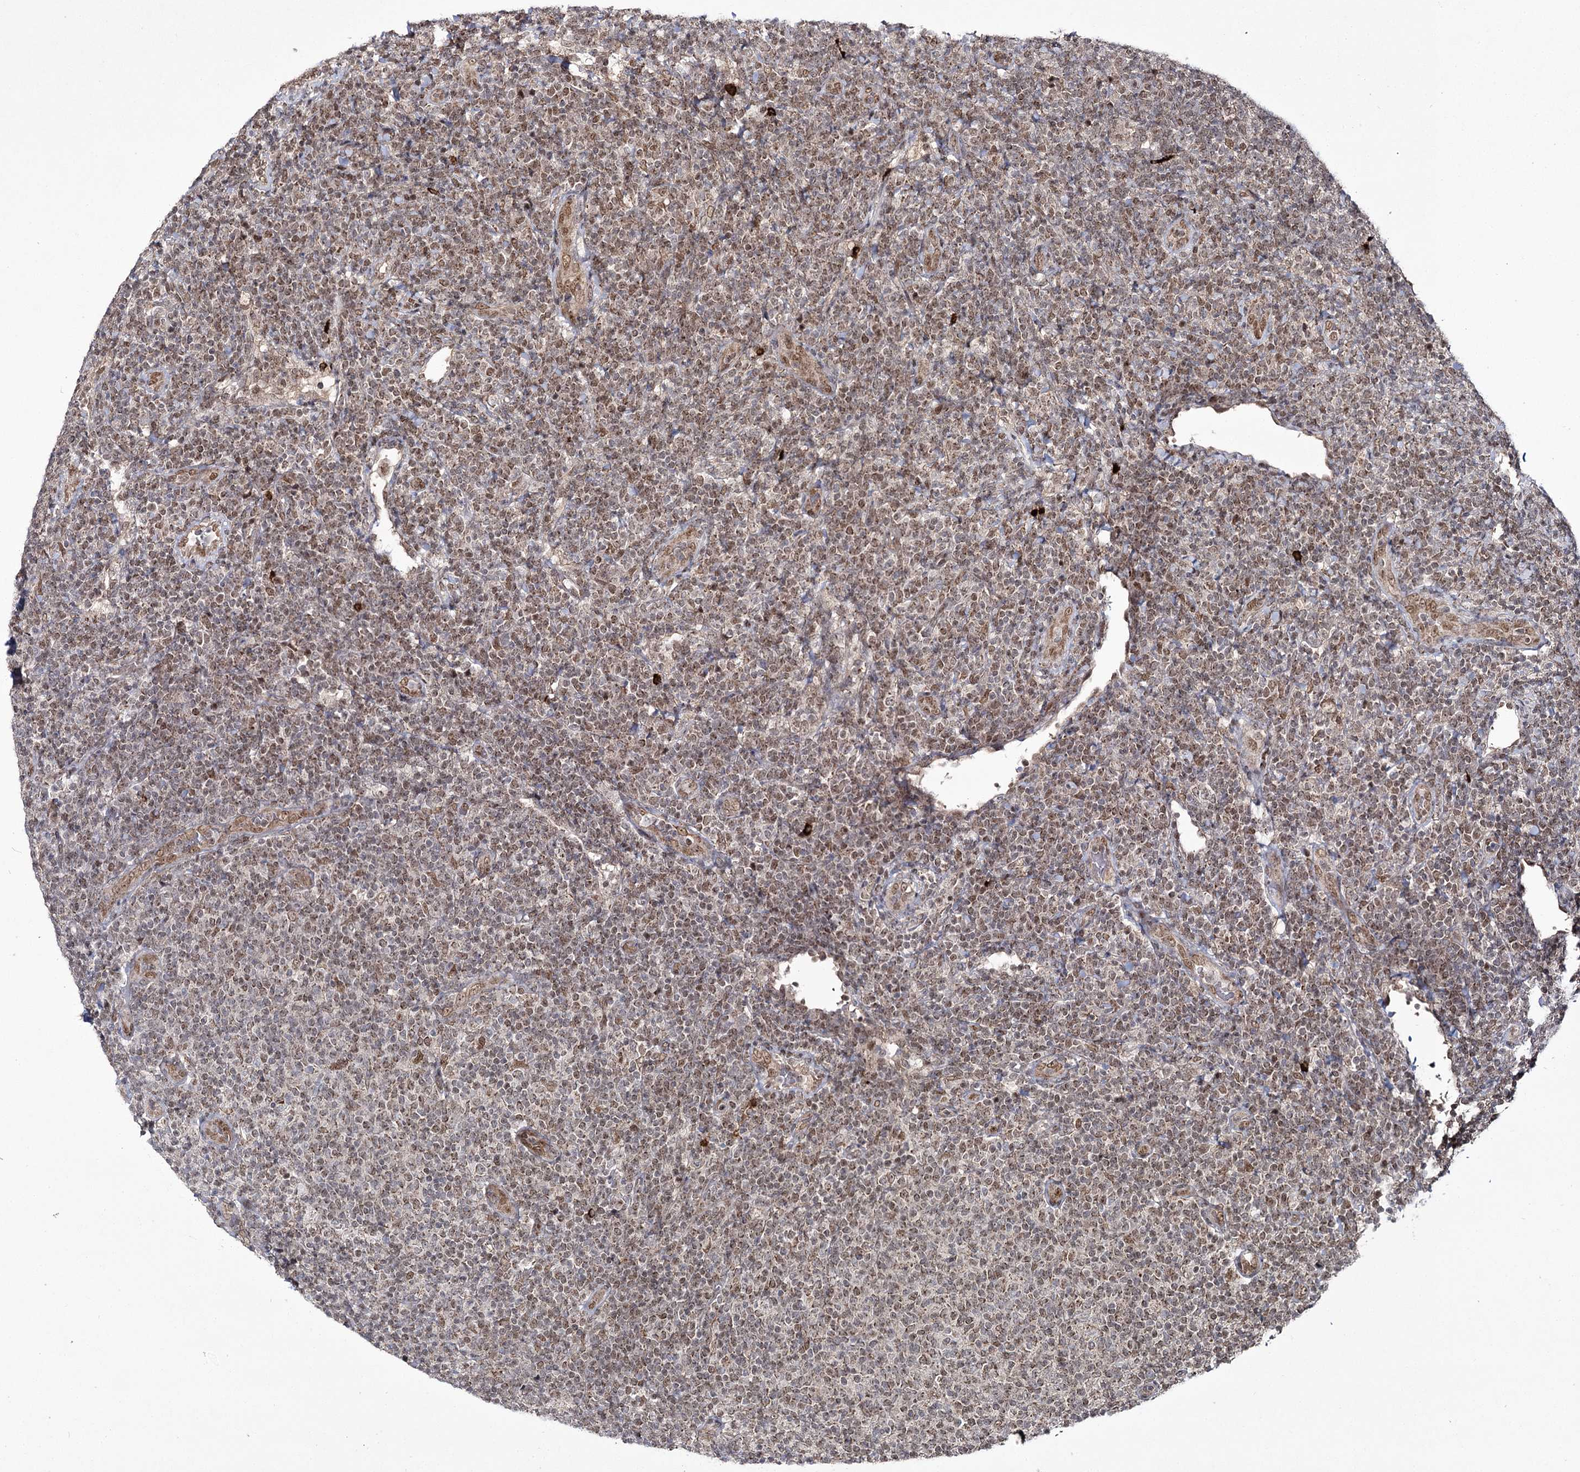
{"staining": {"intensity": "weak", "quantity": "25%-75%", "location": "nuclear"}, "tissue": "lymphoma", "cell_type": "Tumor cells", "image_type": "cancer", "snomed": [{"axis": "morphology", "description": "Malignant lymphoma, non-Hodgkin's type, Low grade"}, {"axis": "topography", "description": "Lymph node"}], "caption": "Lymphoma stained with a protein marker reveals weak staining in tumor cells.", "gene": "TRNT1", "patient": {"sex": "male", "age": 66}}